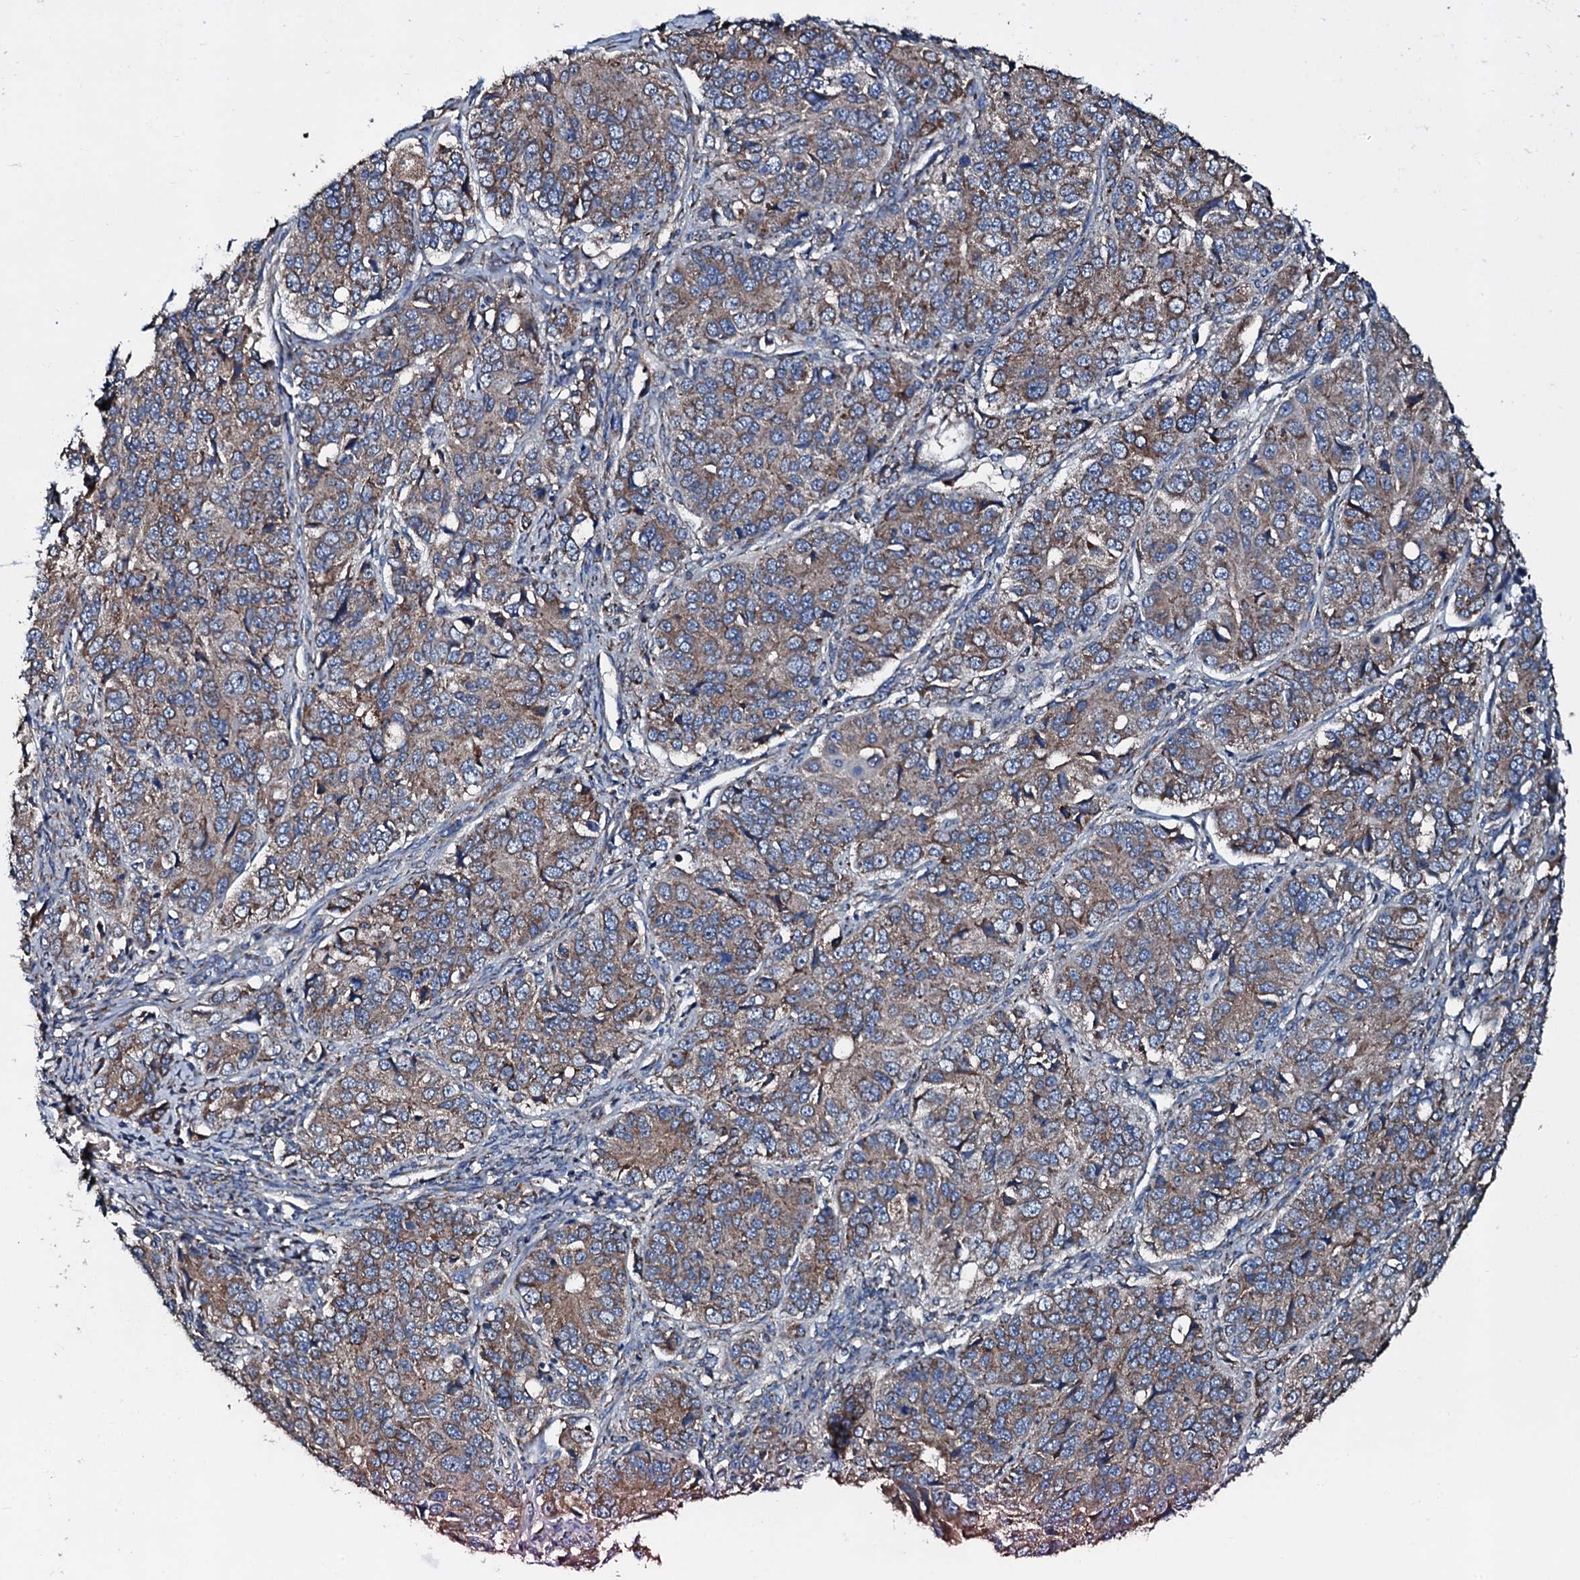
{"staining": {"intensity": "moderate", "quantity": ">75%", "location": "cytoplasmic/membranous"}, "tissue": "ovarian cancer", "cell_type": "Tumor cells", "image_type": "cancer", "snomed": [{"axis": "morphology", "description": "Carcinoma, endometroid"}, {"axis": "topography", "description": "Ovary"}], "caption": "Protein expression analysis of endometroid carcinoma (ovarian) reveals moderate cytoplasmic/membranous expression in about >75% of tumor cells.", "gene": "ACSS3", "patient": {"sex": "female", "age": 51}}